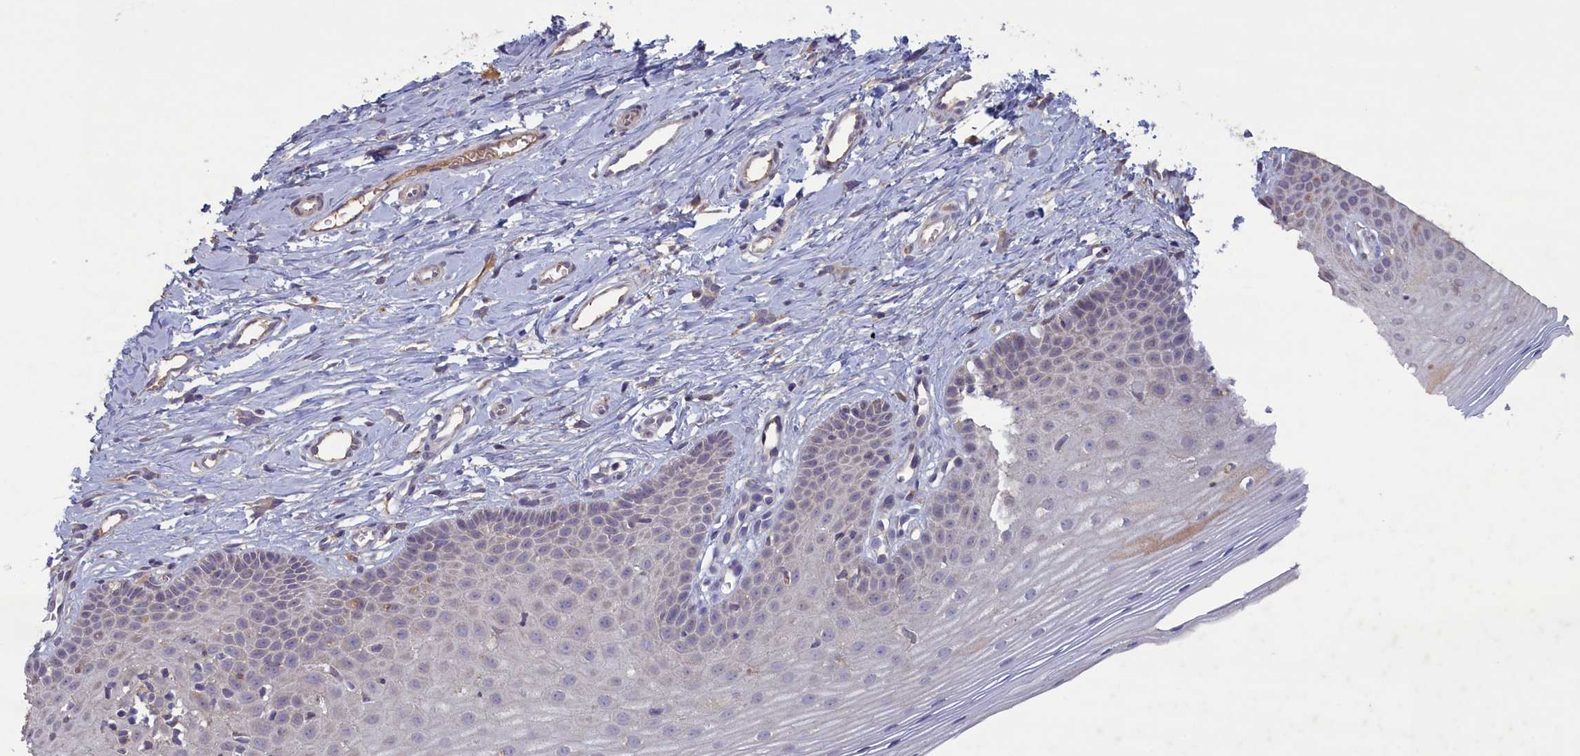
{"staining": {"intensity": "negative", "quantity": "none", "location": "none"}, "tissue": "cervix", "cell_type": "Glandular cells", "image_type": "normal", "snomed": [{"axis": "morphology", "description": "Normal tissue, NOS"}, {"axis": "topography", "description": "Cervix"}], "caption": "Image shows no significant protein expression in glandular cells of normal cervix. Nuclei are stained in blue.", "gene": "ATF7IP2", "patient": {"sex": "female", "age": 36}}